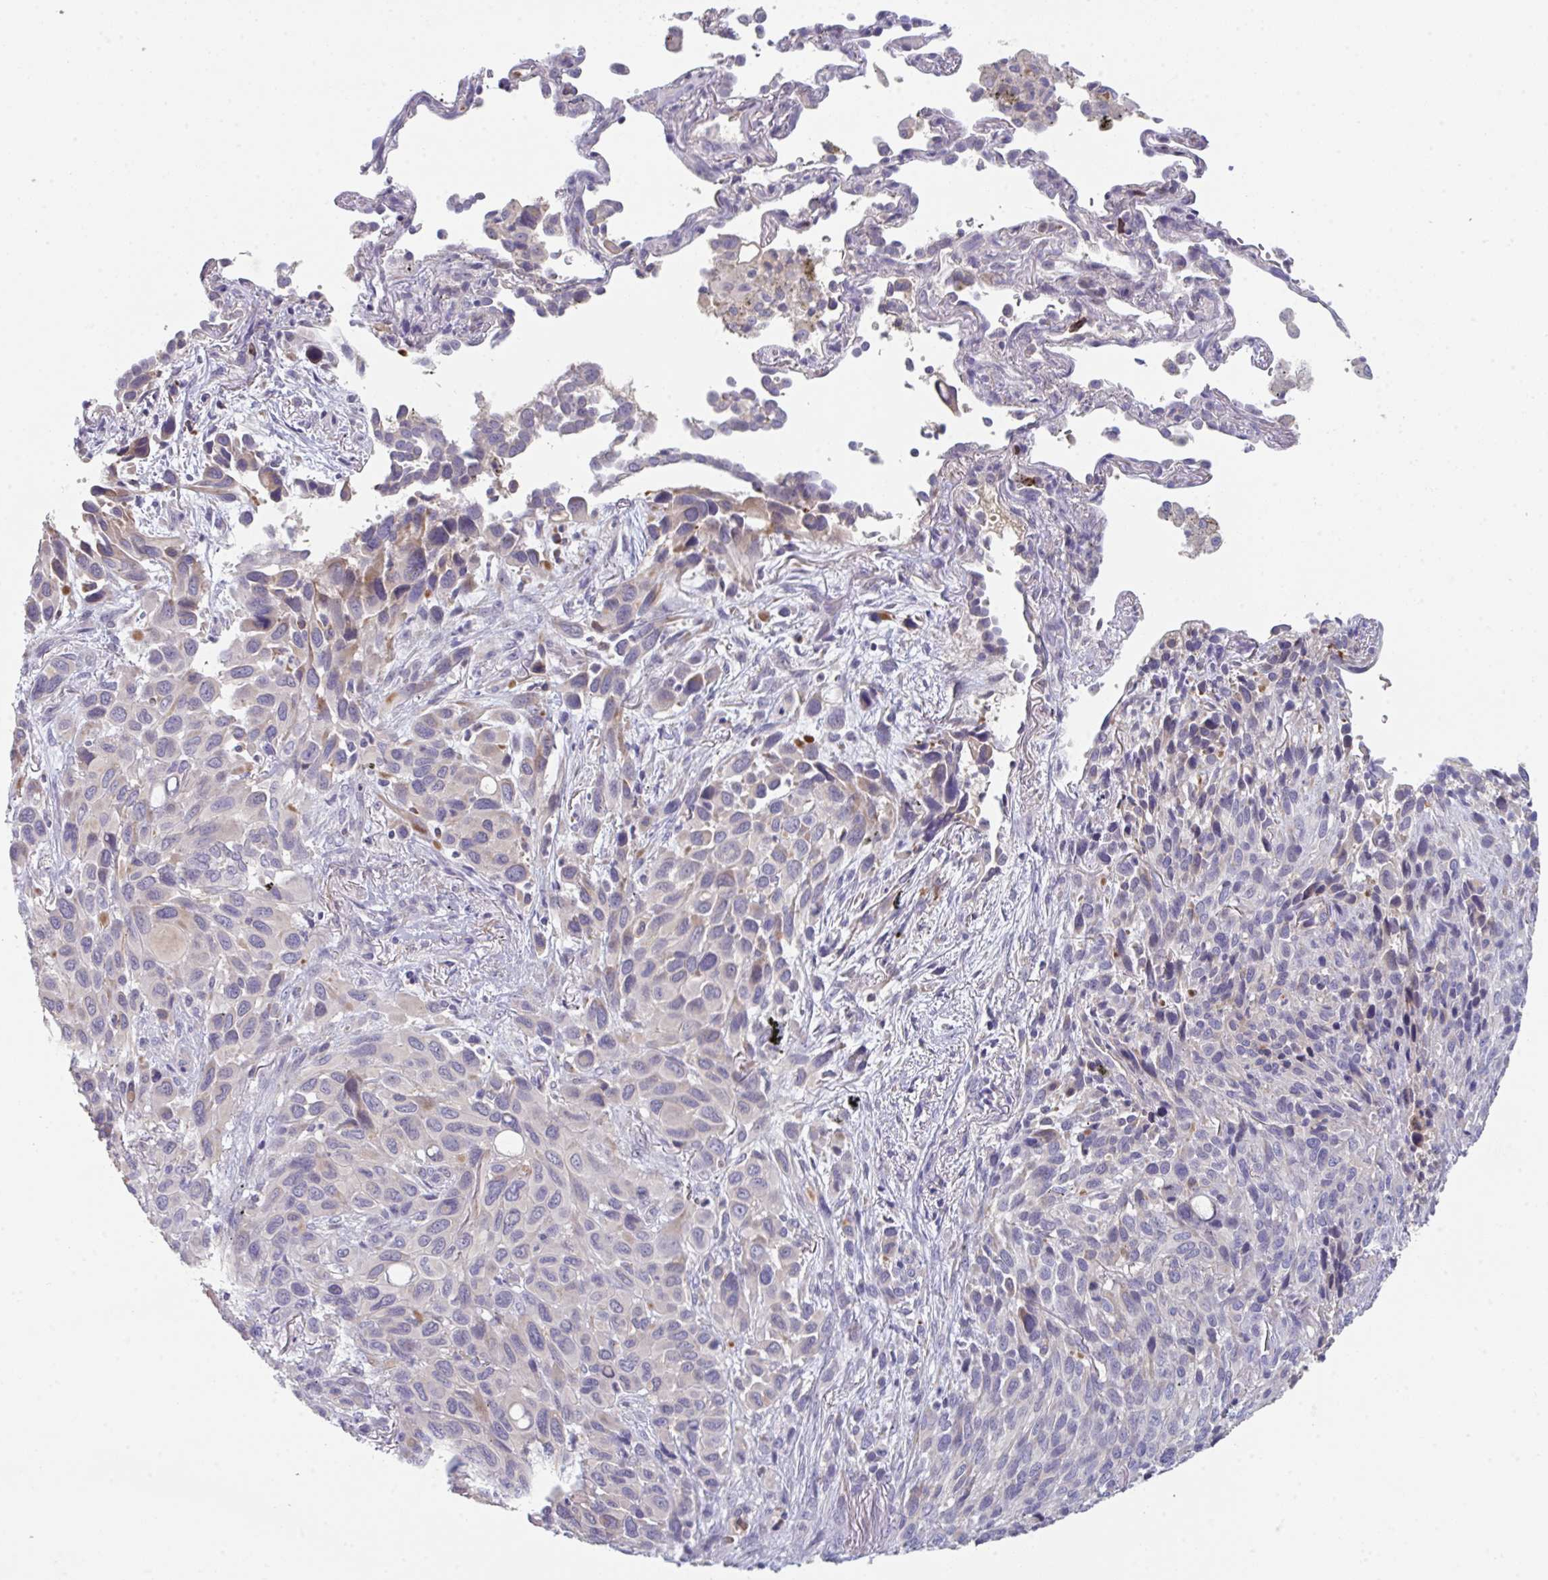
{"staining": {"intensity": "negative", "quantity": "none", "location": "none"}, "tissue": "melanoma", "cell_type": "Tumor cells", "image_type": "cancer", "snomed": [{"axis": "morphology", "description": "Malignant melanoma, Metastatic site"}, {"axis": "topography", "description": "Lung"}], "caption": "Immunohistochemistry of human malignant melanoma (metastatic site) shows no expression in tumor cells.", "gene": "HGFAC", "patient": {"sex": "male", "age": 48}}